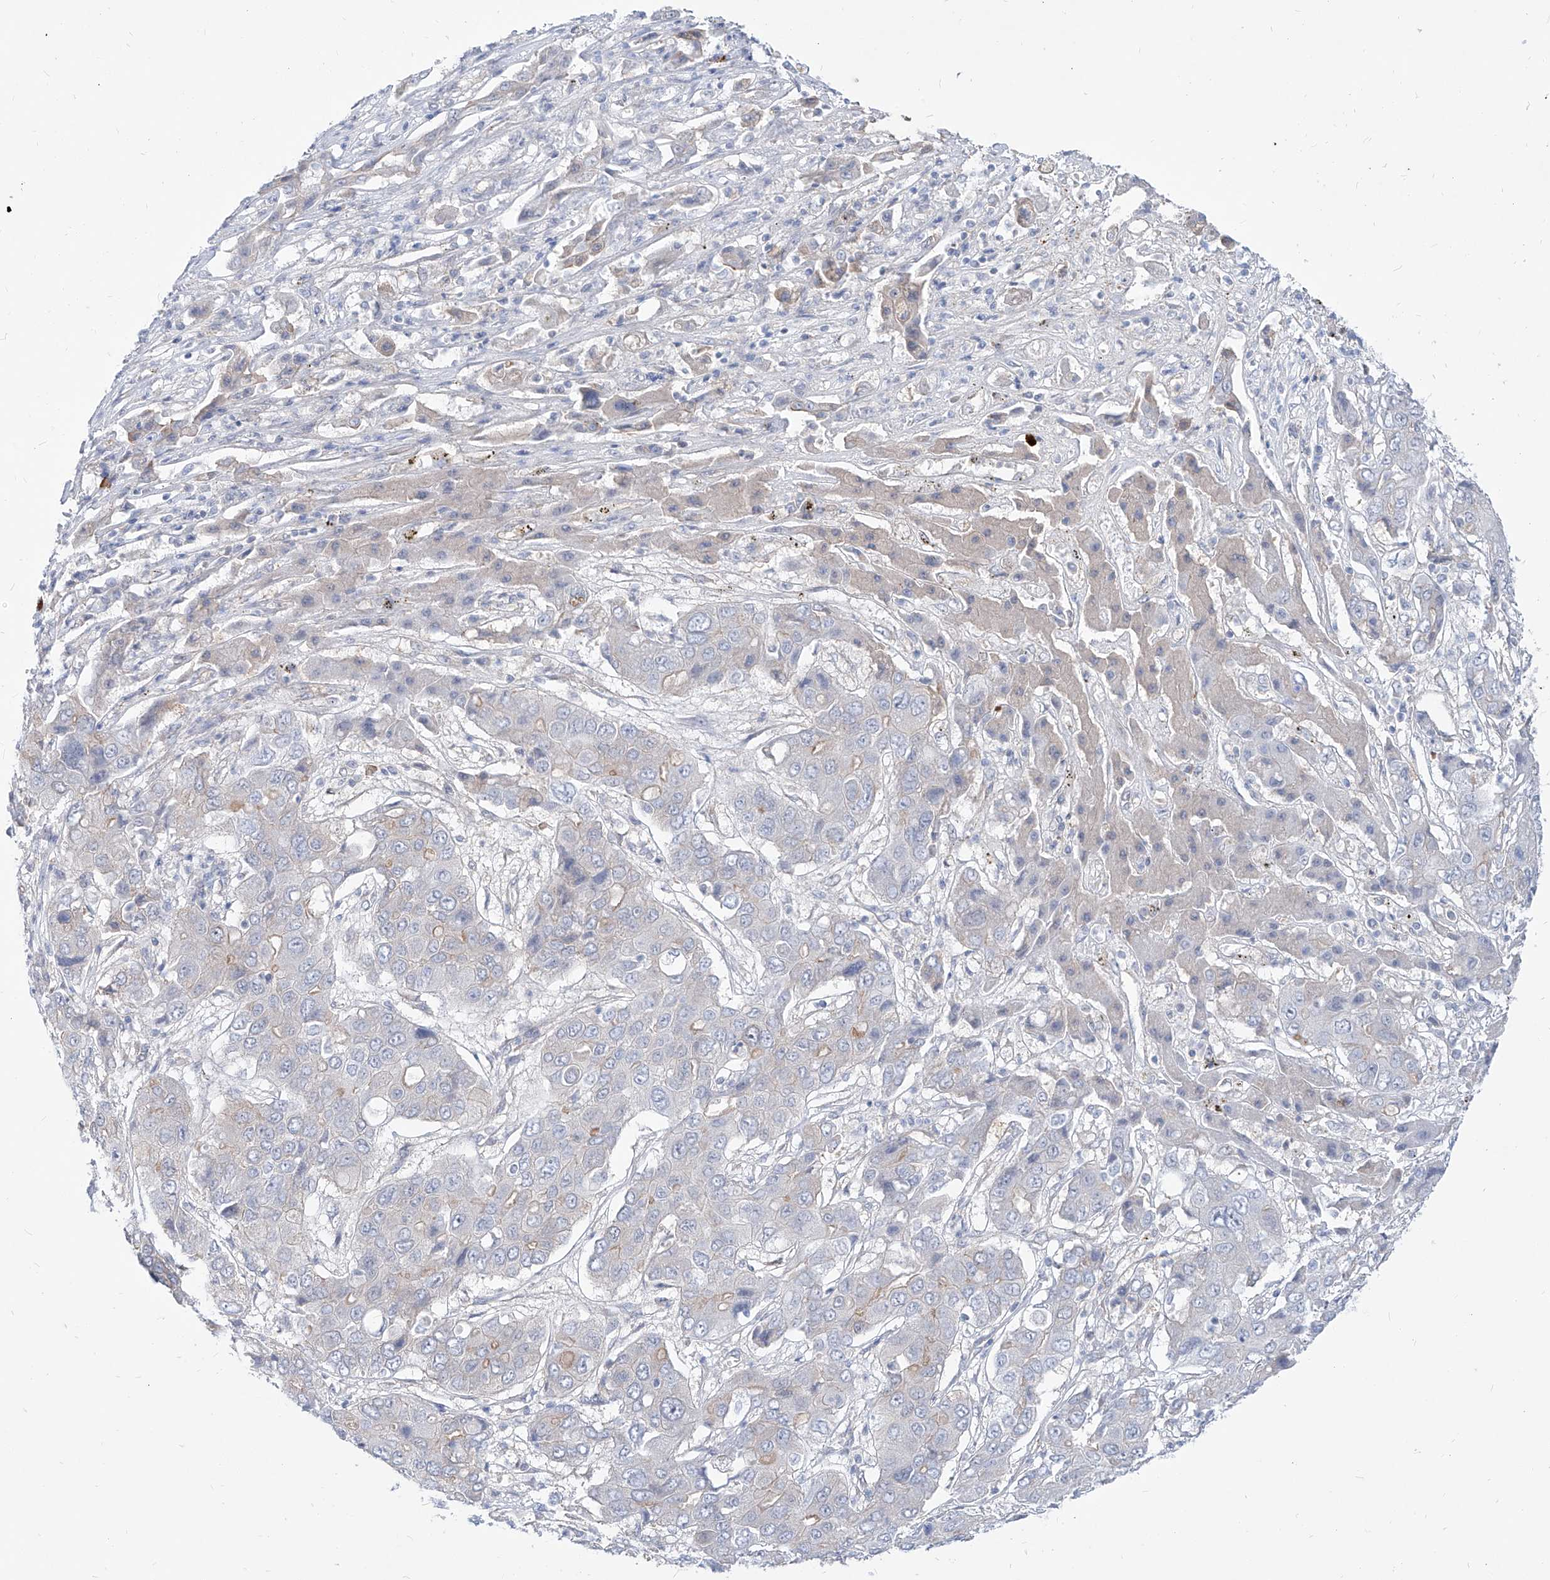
{"staining": {"intensity": "weak", "quantity": "<25%", "location": "cytoplasmic/membranous"}, "tissue": "liver cancer", "cell_type": "Tumor cells", "image_type": "cancer", "snomed": [{"axis": "morphology", "description": "Cholangiocarcinoma"}, {"axis": "topography", "description": "Liver"}], "caption": "Liver cancer (cholangiocarcinoma) was stained to show a protein in brown. There is no significant expression in tumor cells.", "gene": "AKAP10", "patient": {"sex": "male", "age": 67}}